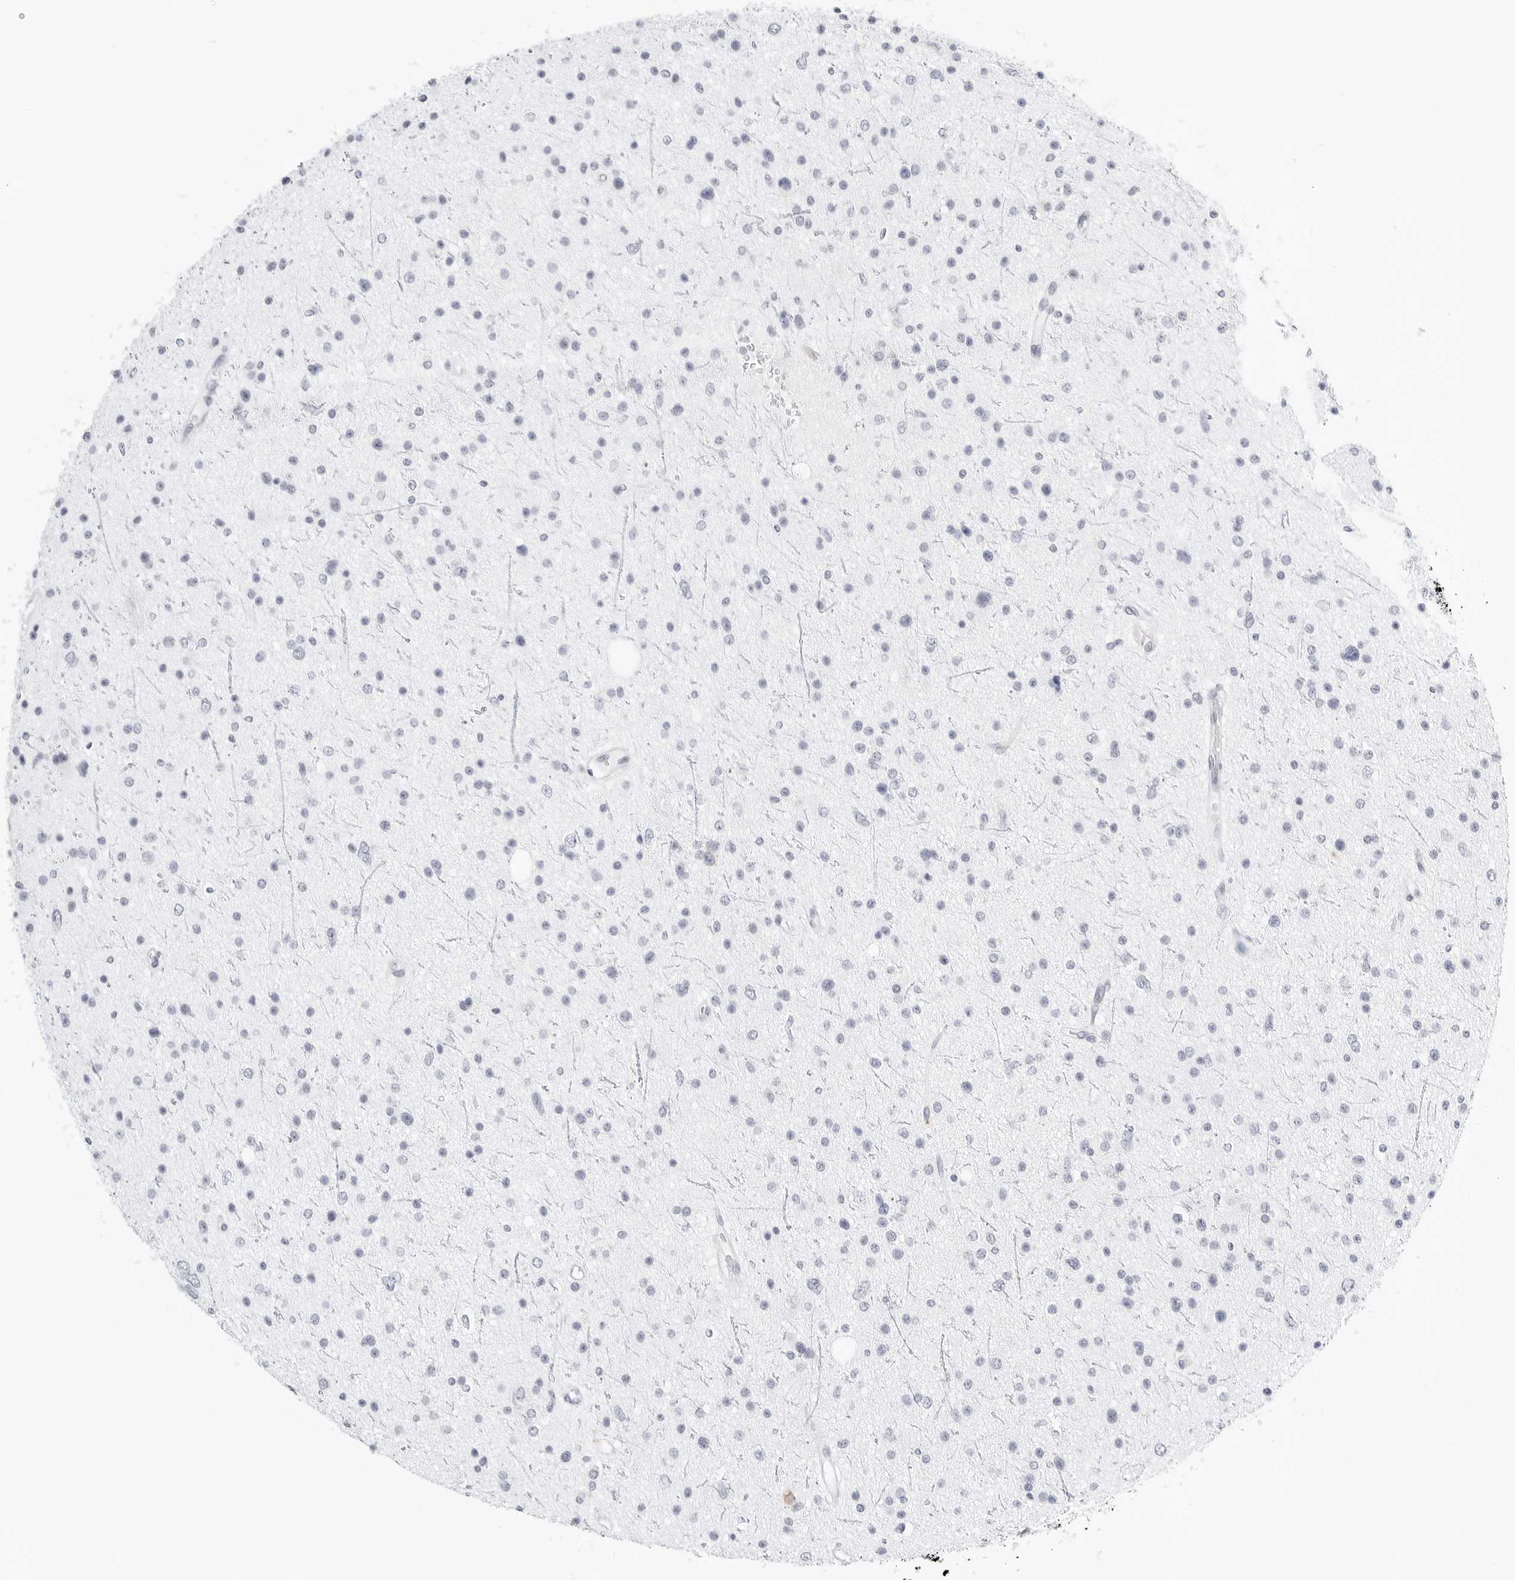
{"staining": {"intensity": "negative", "quantity": "none", "location": "none"}, "tissue": "glioma", "cell_type": "Tumor cells", "image_type": "cancer", "snomed": [{"axis": "morphology", "description": "Glioma, malignant, Low grade"}, {"axis": "topography", "description": "Brain"}], "caption": "This is an immunohistochemistry (IHC) histopathology image of human glioma. There is no positivity in tumor cells.", "gene": "THEM4", "patient": {"sex": "female", "age": 37}}